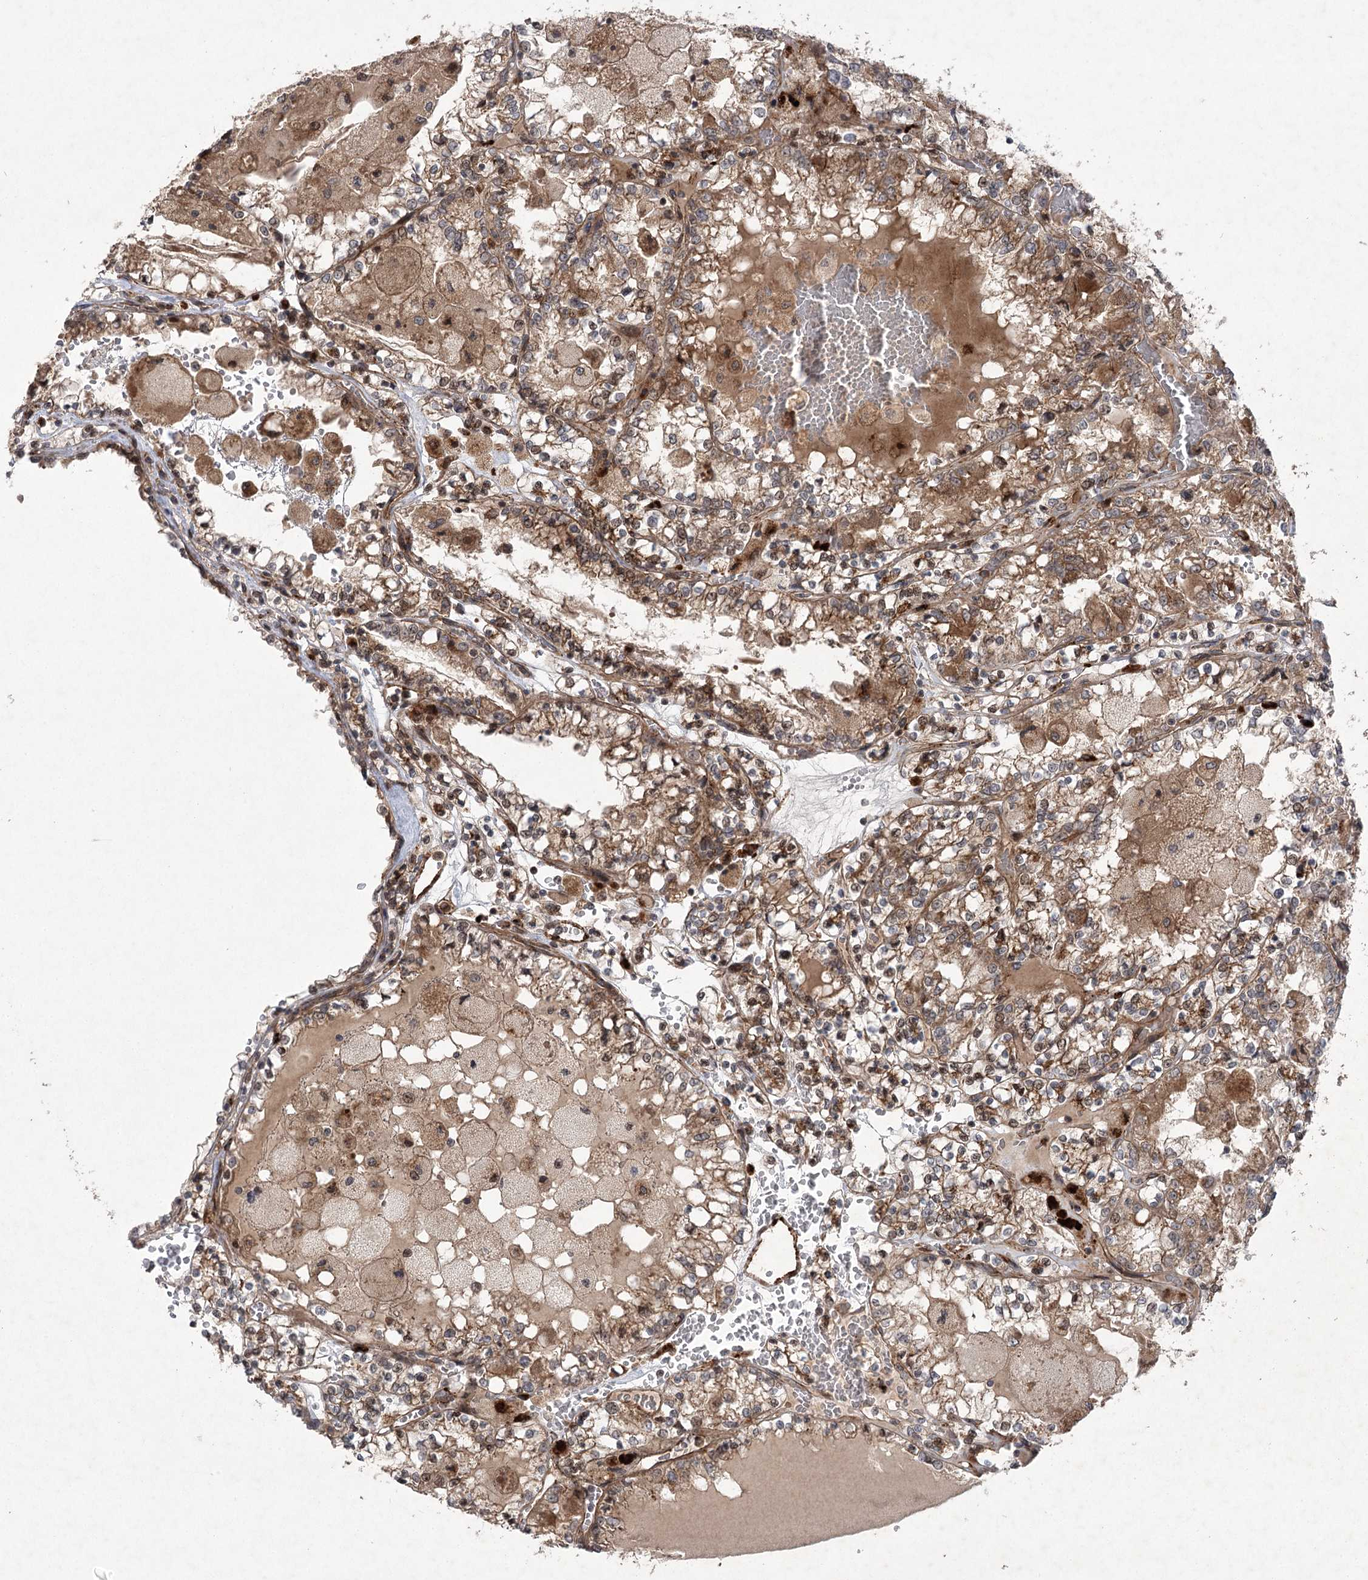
{"staining": {"intensity": "moderate", "quantity": ">75%", "location": "cytoplasmic/membranous"}, "tissue": "renal cancer", "cell_type": "Tumor cells", "image_type": "cancer", "snomed": [{"axis": "morphology", "description": "Adenocarcinoma, NOS"}, {"axis": "topography", "description": "Kidney"}], "caption": "Renal adenocarcinoma stained with a brown dye displays moderate cytoplasmic/membranous positive staining in approximately >75% of tumor cells.", "gene": "METTL24", "patient": {"sex": "female", "age": 56}}